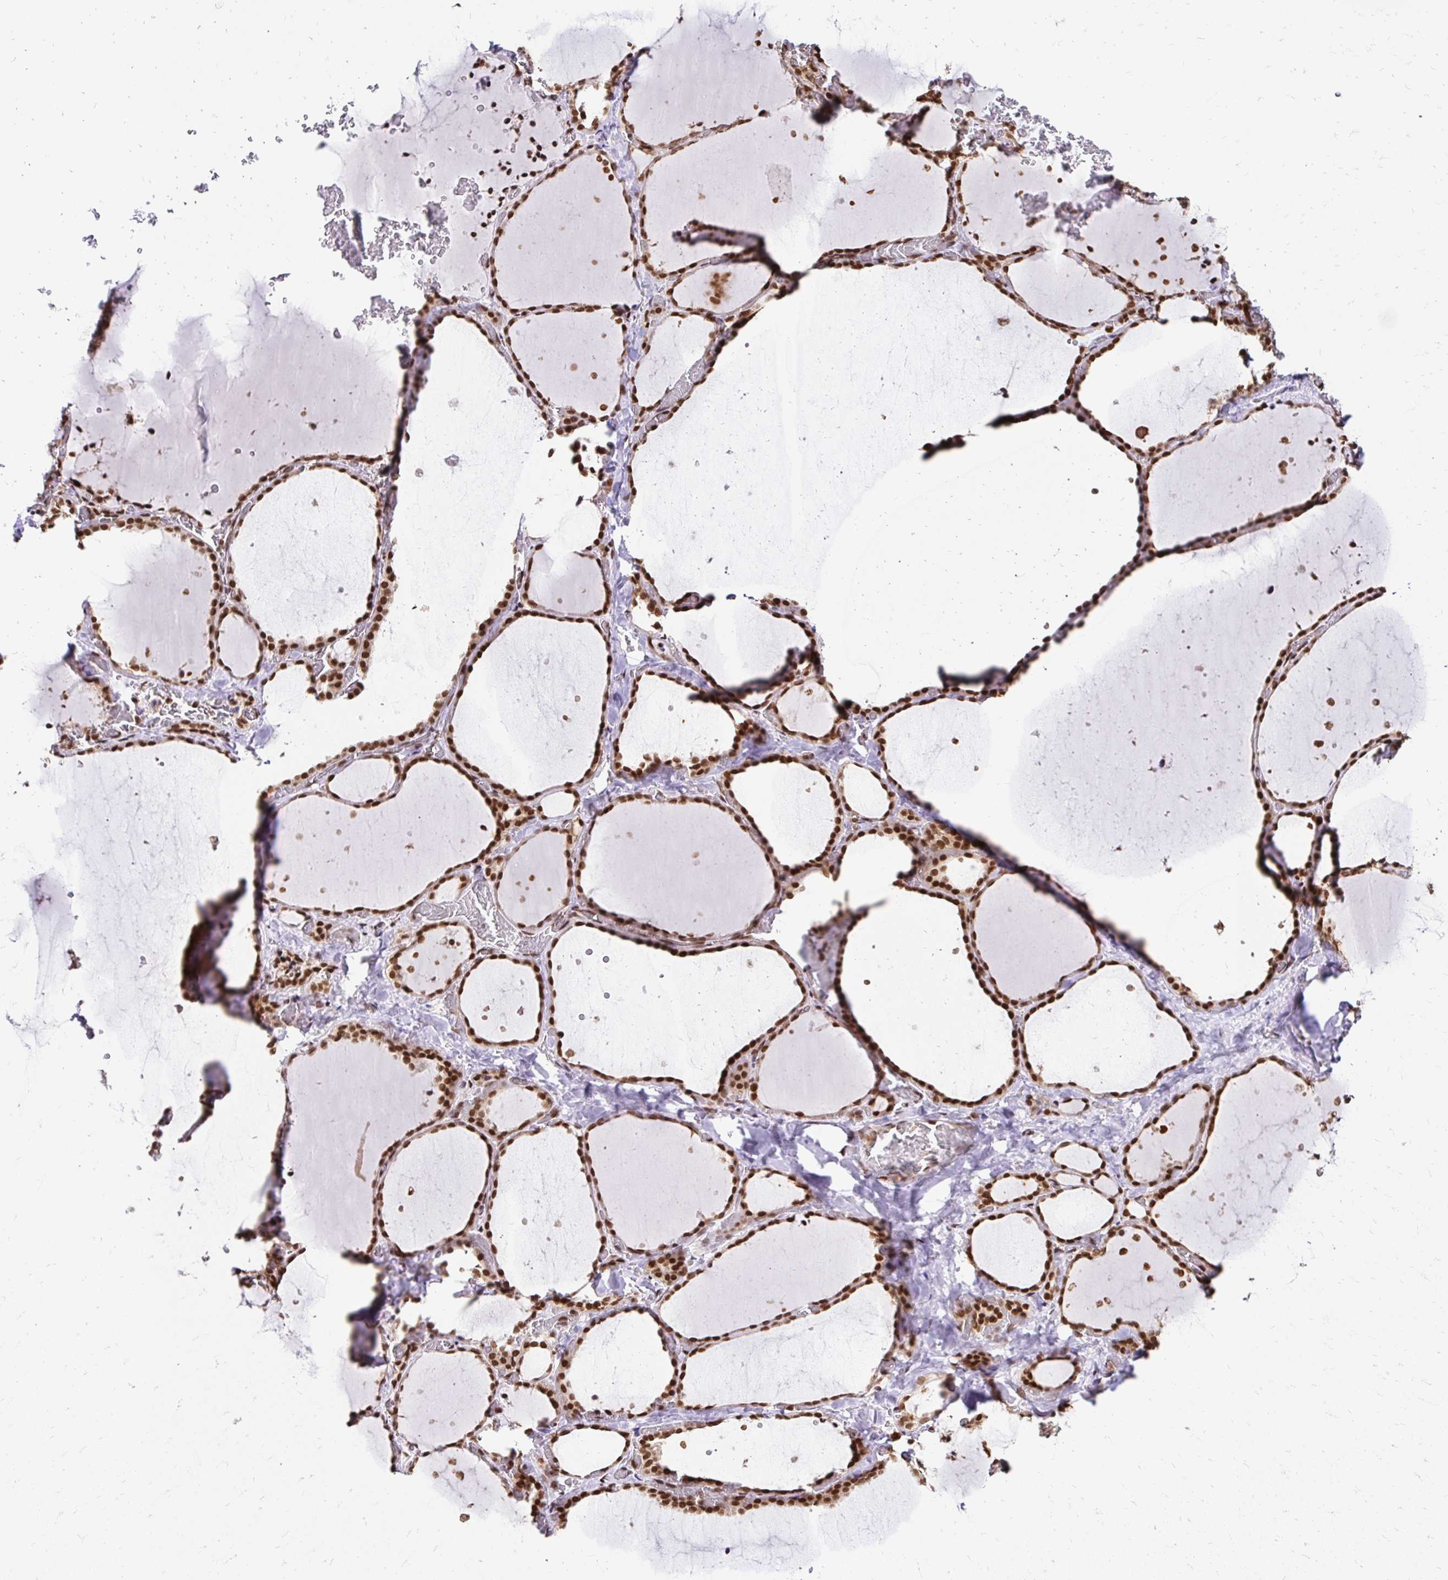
{"staining": {"intensity": "strong", "quantity": ">75%", "location": "nuclear"}, "tissue": "thyroid gland", "cell_type": "Glandular cells", "image_type": "normal", "snomed": [{"axis": "morphology", "description": "Normal tissue, NOS"}, {"axis": "topography", "description": "Thyroid gland"}], "caption": "Immunohistochemical staining of benign thyroid gland shows high levels of strong nuclear positivity in approximately >75% of glandular cells.", "gene": "GLYR1", "patient": {"sex": "female", "age": 36}}